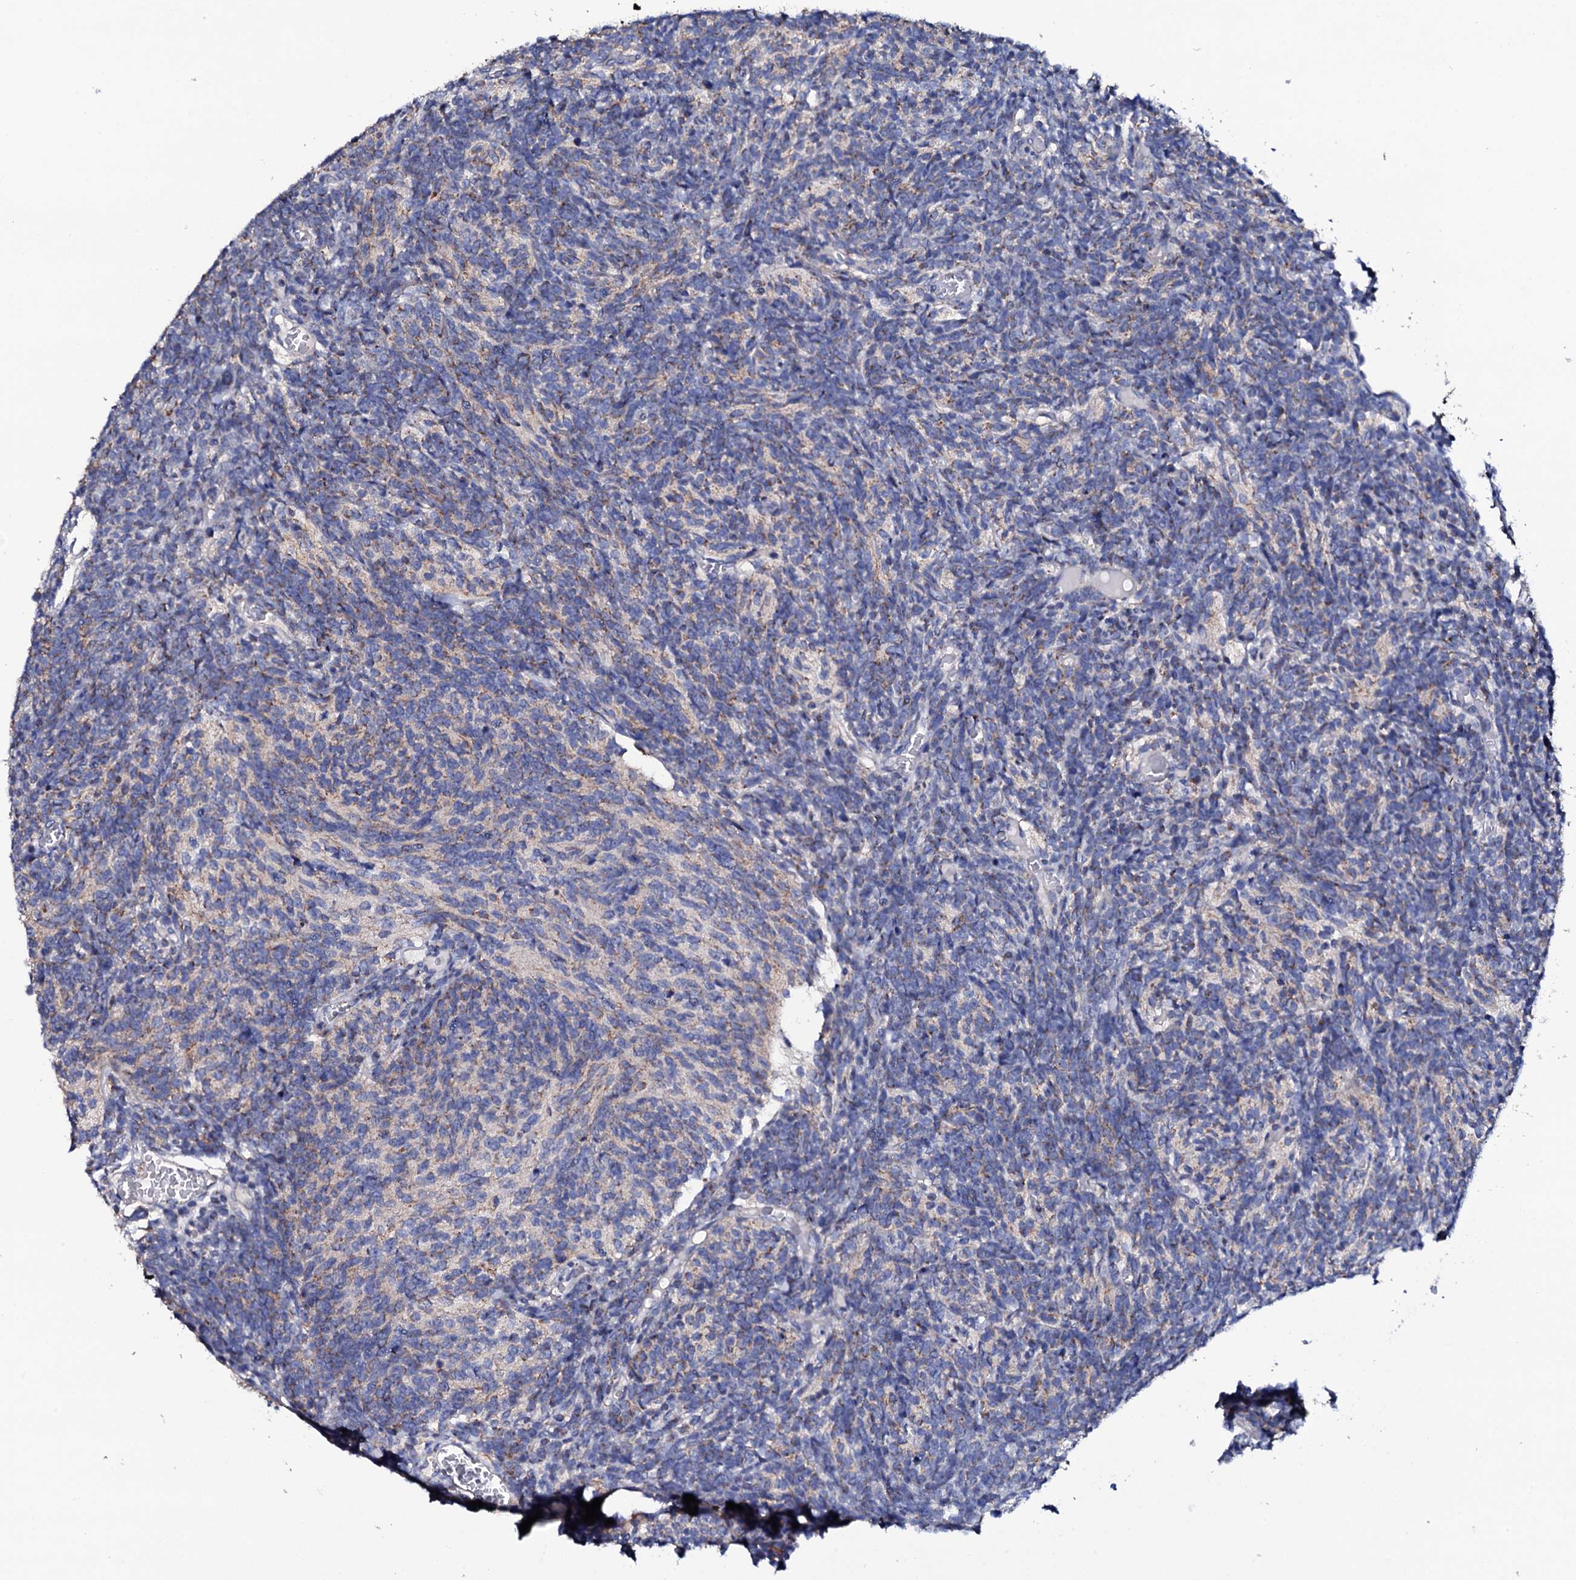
{"staining": {"intensity": "negative", "quantity": "none", "location": "none"}, "tissue": "glioma", "cell_type": "Tumor cells", "image_type": "cancer", "snomed": [{"axis": "morphology", "description": "Glioma, malignant, Low grade"}, {"axis": "topography", "description": "Brain"}], "caption": "Immunohistochemistry (IHC) of malignant glioma (low-grade) shows no expression in tumor cells.", "gene": "TCAF2", "patient": {"sex": "female", "age": 1}}